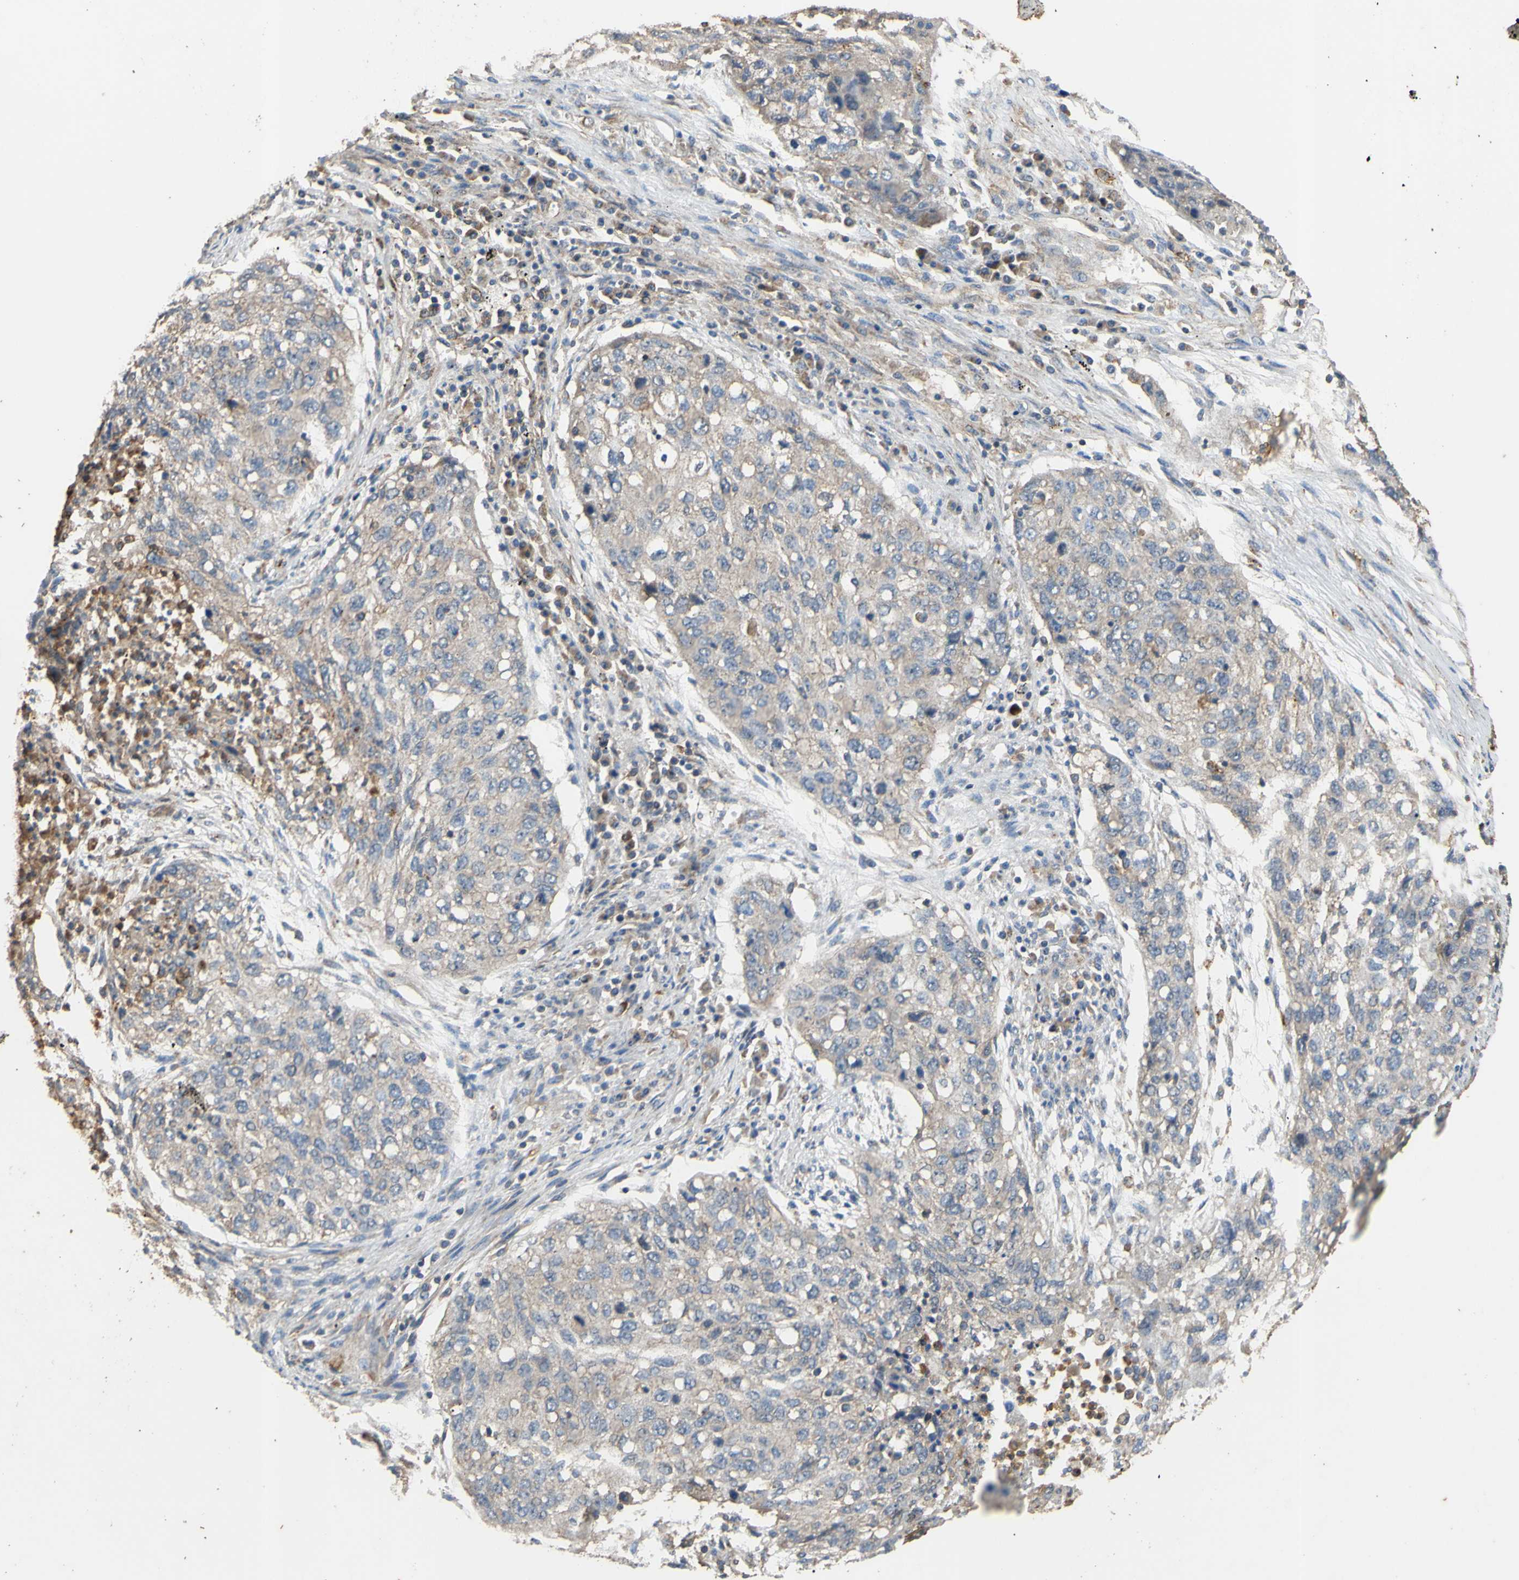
{"staining": {"intensity": "weak", "quantity": "25%-75%", "location": "cytoplasmic/membranous"}, "tissue": "lung cancer", "cell_type": "Tumor cells", "image_type": "cancer", "snomed": [{"axis": "morphology", "description": "Squamous cell carcinoma, NOS"}, {"axis": "topography", "description": "Lung"}], "caption": "Lung cancer stained with immunohistochemistry displays weak cytoplasmic/membranous staining in about 25%-75% of tumor cells.", "gene": "CTTN", "patient": {"sex": "female", "age": 63}}